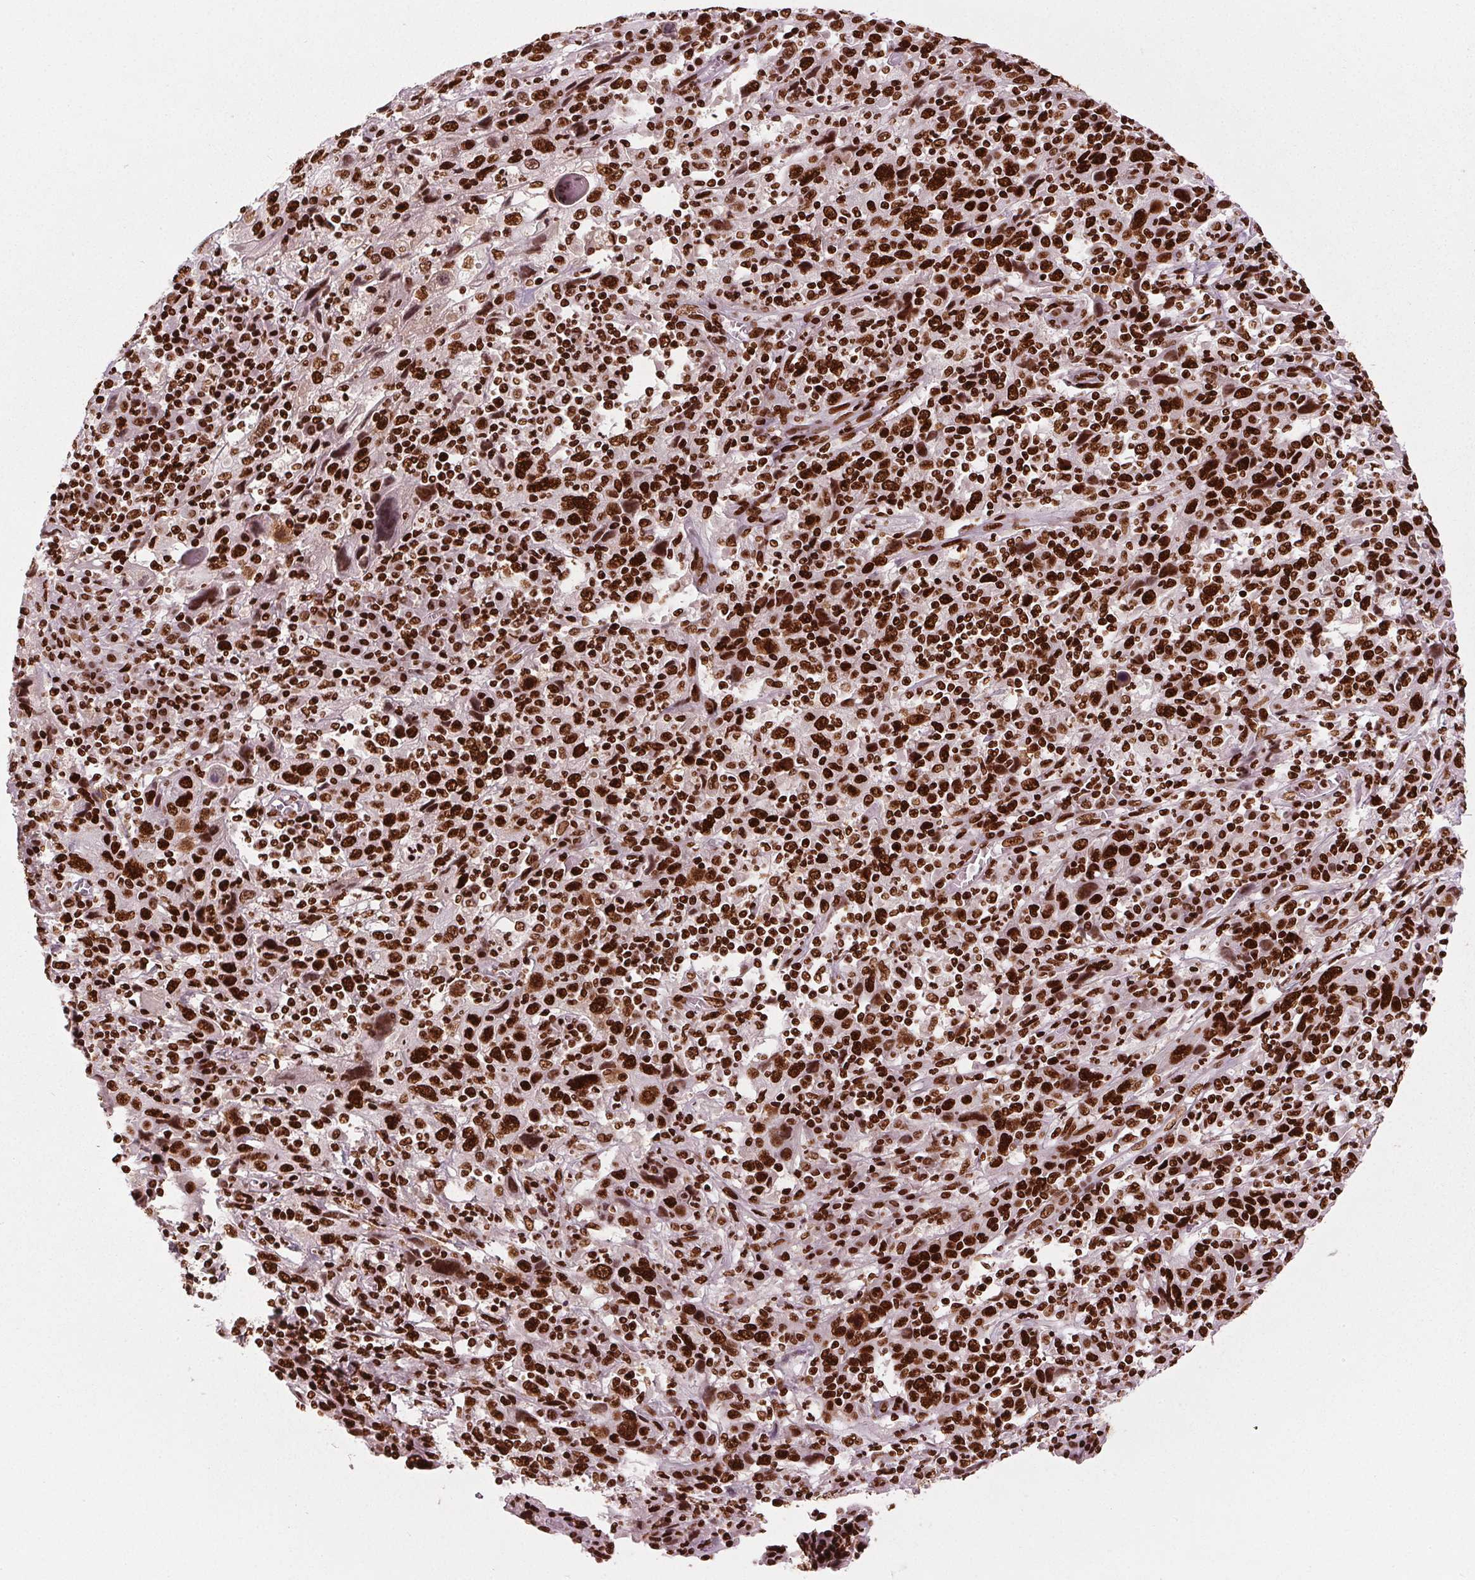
{"staining": {"intensity": "strong", "quantity": ">75%", "location": "nuclear"}, "tissue": "cervical cancer", "cell_type": "Tumor cells", "image_type": "cancer", "snomed": [{"axis": "morphology", "description": "Squamous cell carcinoma, NOS"}, {"axis": "topography", "description": "Cervix"}], "caption": "Strong nuclear expression for a protein is present in about >75% of tumor cells of cervical cancer using immunohistochemistry.", "gene": "BRD4", "patient": {"sex": "female", "age": 46}}